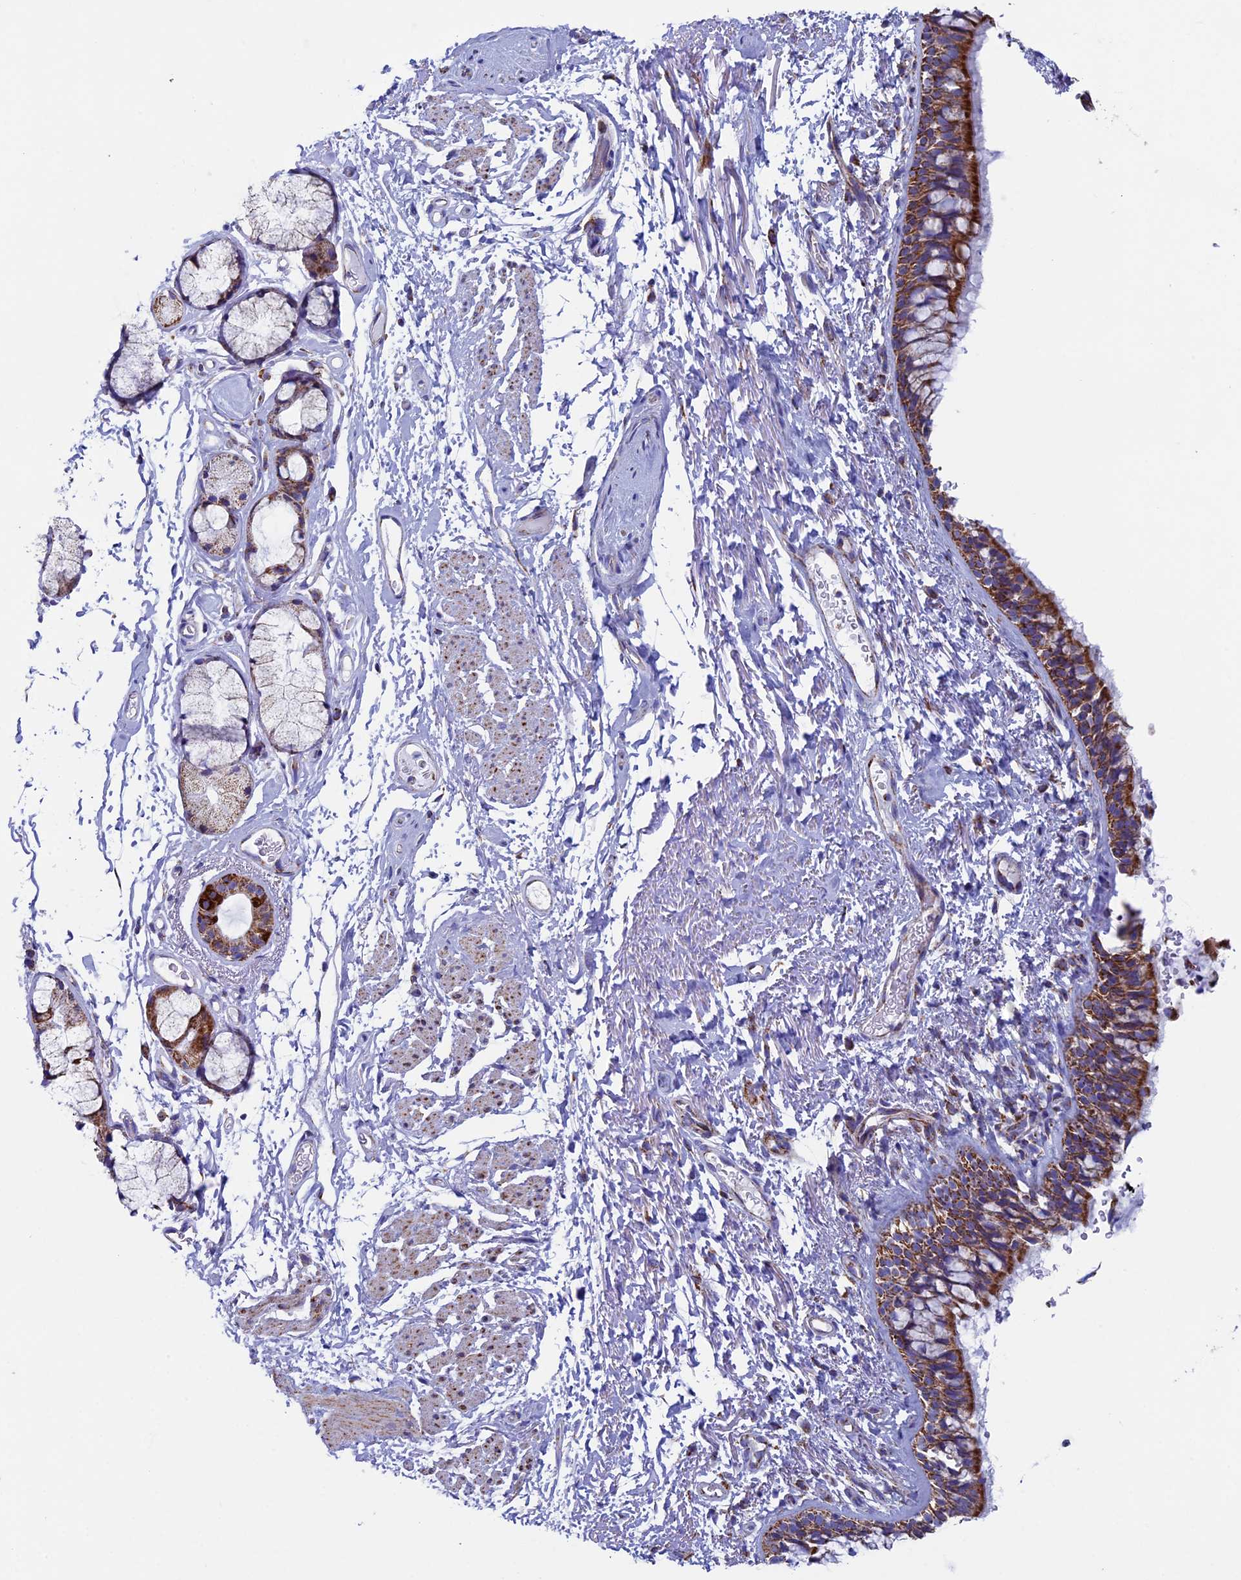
{"staining": {"intensity": "moderate", "quantity": ">75%", "location": "cytoplasmic/membranous"}, "tissue": "bronchus", "cell_type": "Respiratory epithelial cells", "image_type": "normal", "snomed": [{"axis": "morphology", "description": "Normal tissue, NOS"}, {"axis": "topography", "description": "Cartilage tissue"}, {"axis": "topography", "description": "Bronchus"}], "caption": "The image exhibits a brown stain indicating the presence of a protein in the cytoplasmic/membranous of respiratory epithelial cells in bronchus. Immunohistochemistry stains the protein of interest in brown and the nuclei are stained blue.", "gene": "UQCRFS1", "patient": {"sex": "female", "age": 73}}